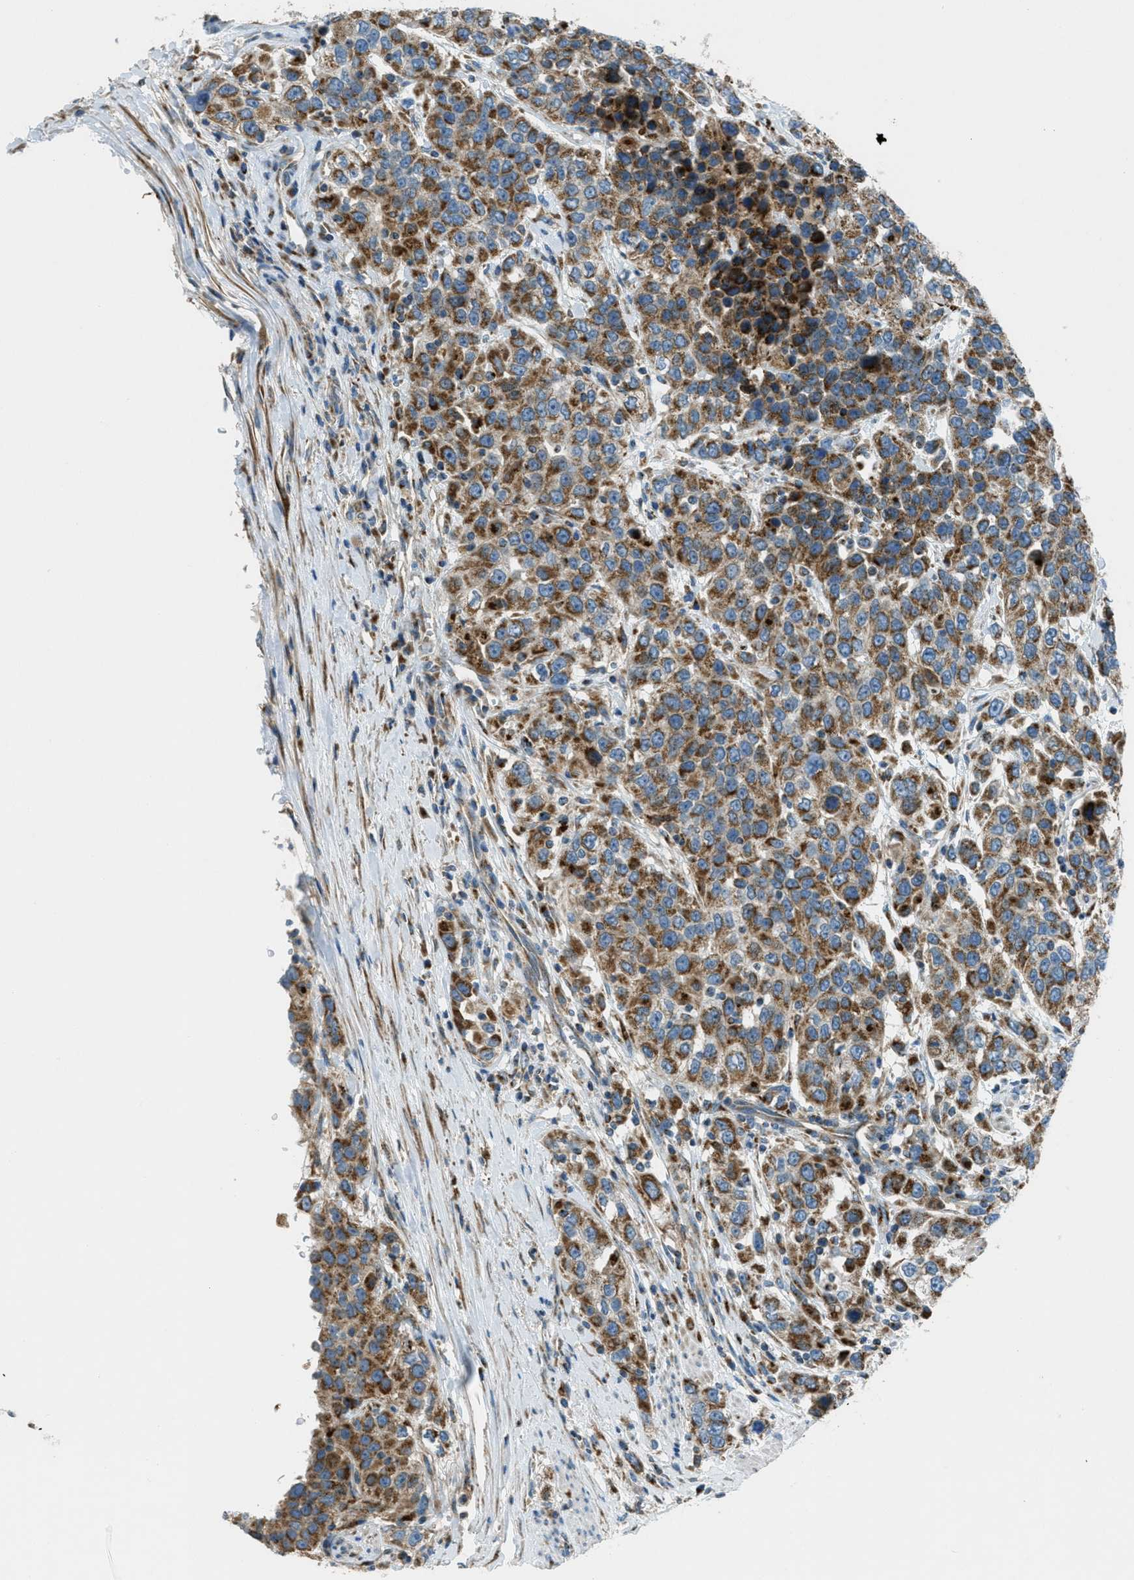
{"staining": {"intensity": "moderate", "quantity": ">75%", "location": "cytoplasmic/membranous"}, "tissue": "urothelial cancer", "cell_type": "Tumor cells", "image_type": "cancer", "snomed": [{"axis": "morphology", "description": "Urothelial carcinoma, High grade"}, {"axis": "topography", "description": "Urinary bladder"}], "caption": "Urothelial carcinoma (high-grade) was stained to show a protein in brown. There is medium levels of moderate cytoplasmic/membranous expression in approximately >75% of tumor cells.", "gene": "BCKDK", "patient": {"sex": "female", "age": 80}}